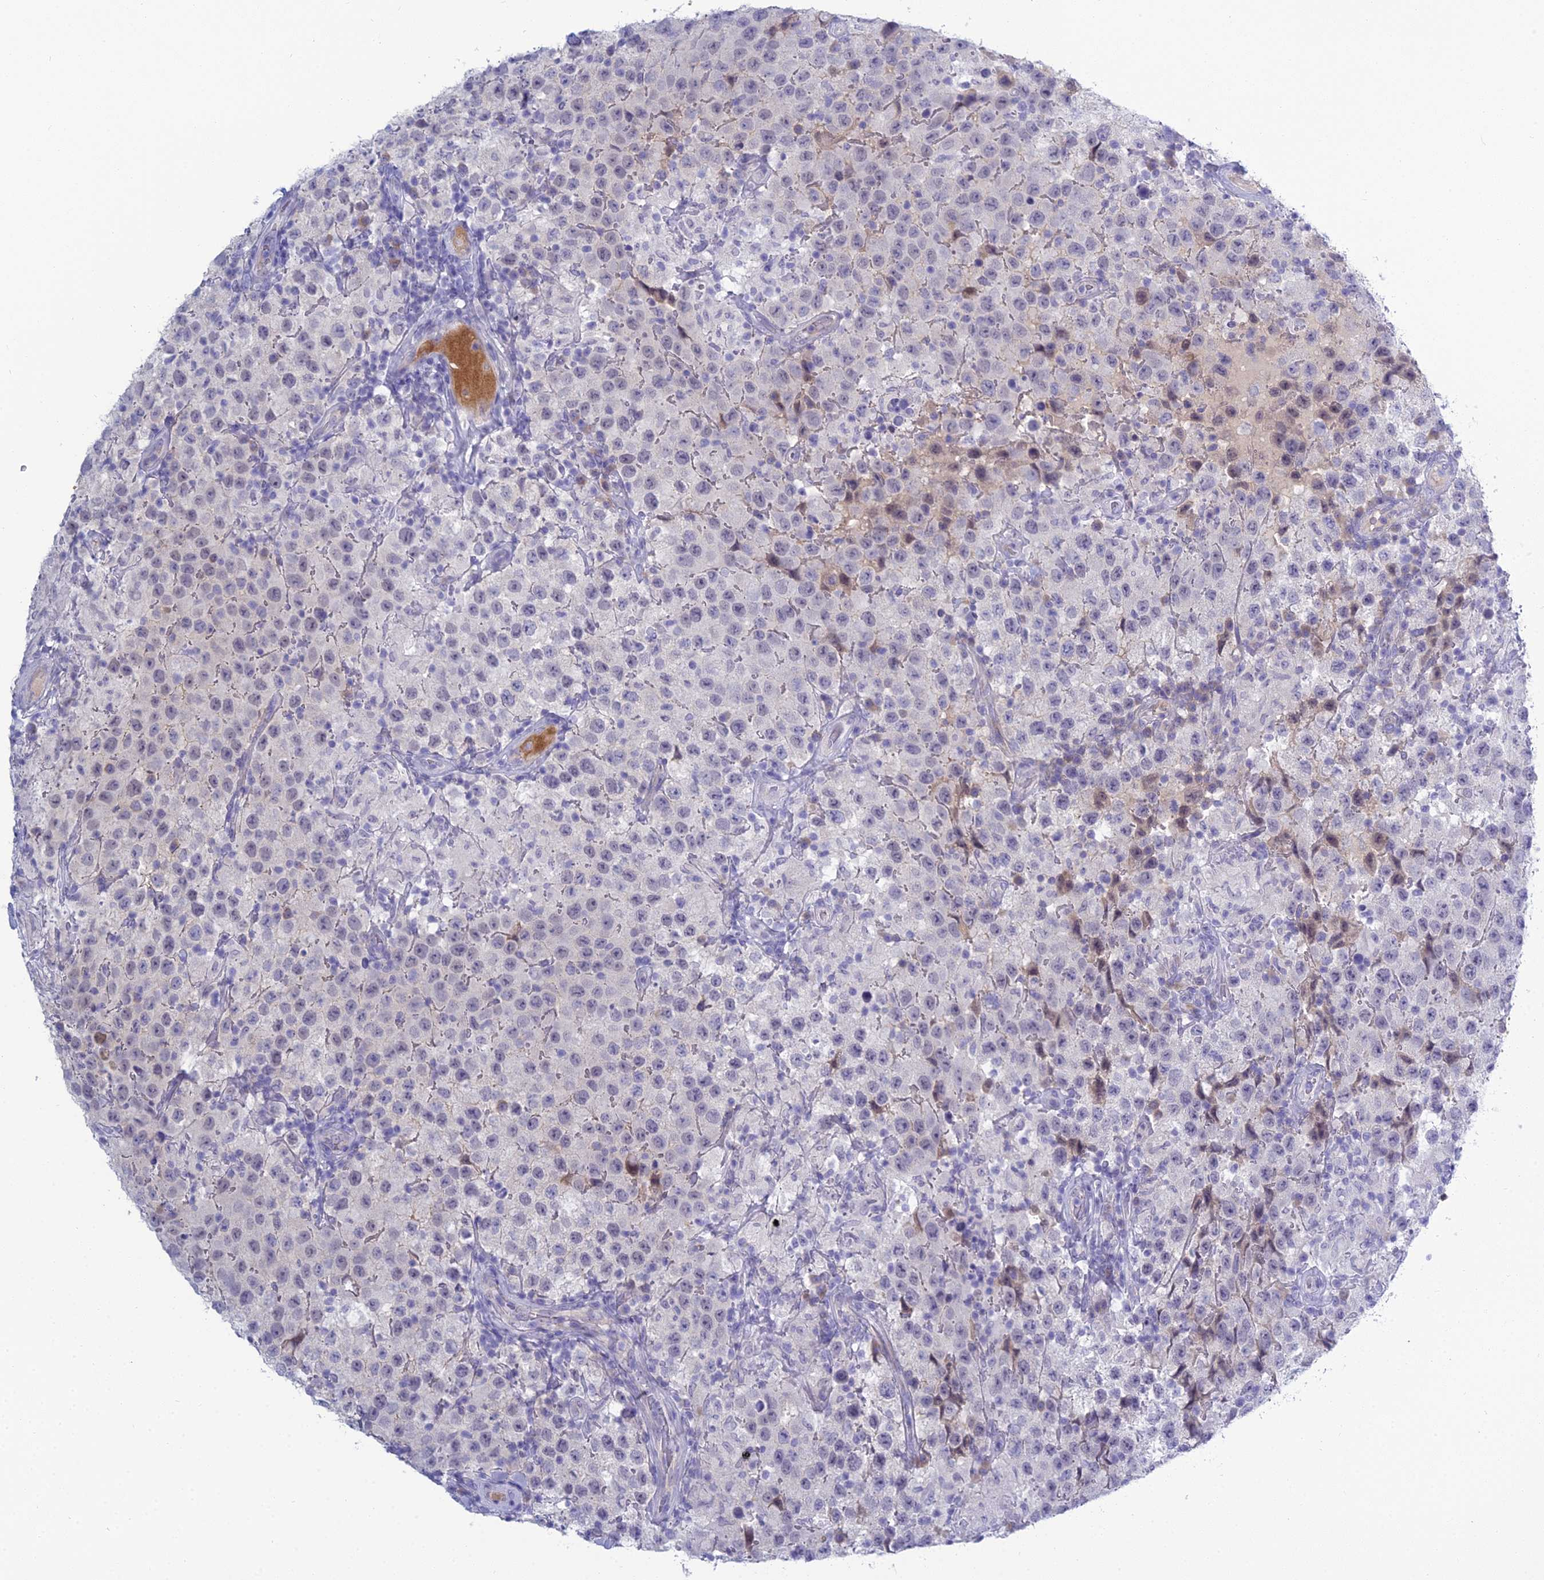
{"staining": {"intensity": "negative", "quantity": "none", "location": "none"}, "tissue": "testis cancer", "cell_type": "Tumor cells", "image_type": "cancer", "snomed": [{"axis": "morphology", "description": "Seminoma, NOS"}, {"axis": "morphology", "description": "Carcinoma, Embryonal, NOS"}, {"axis": "topography", "description": "Testis"}], "caption": "Tumor cells show no significant protein positivity in embryonal carcinoma (testis).", "gene": "MUC13", "patient": {"sex": "male", "age": 41}}